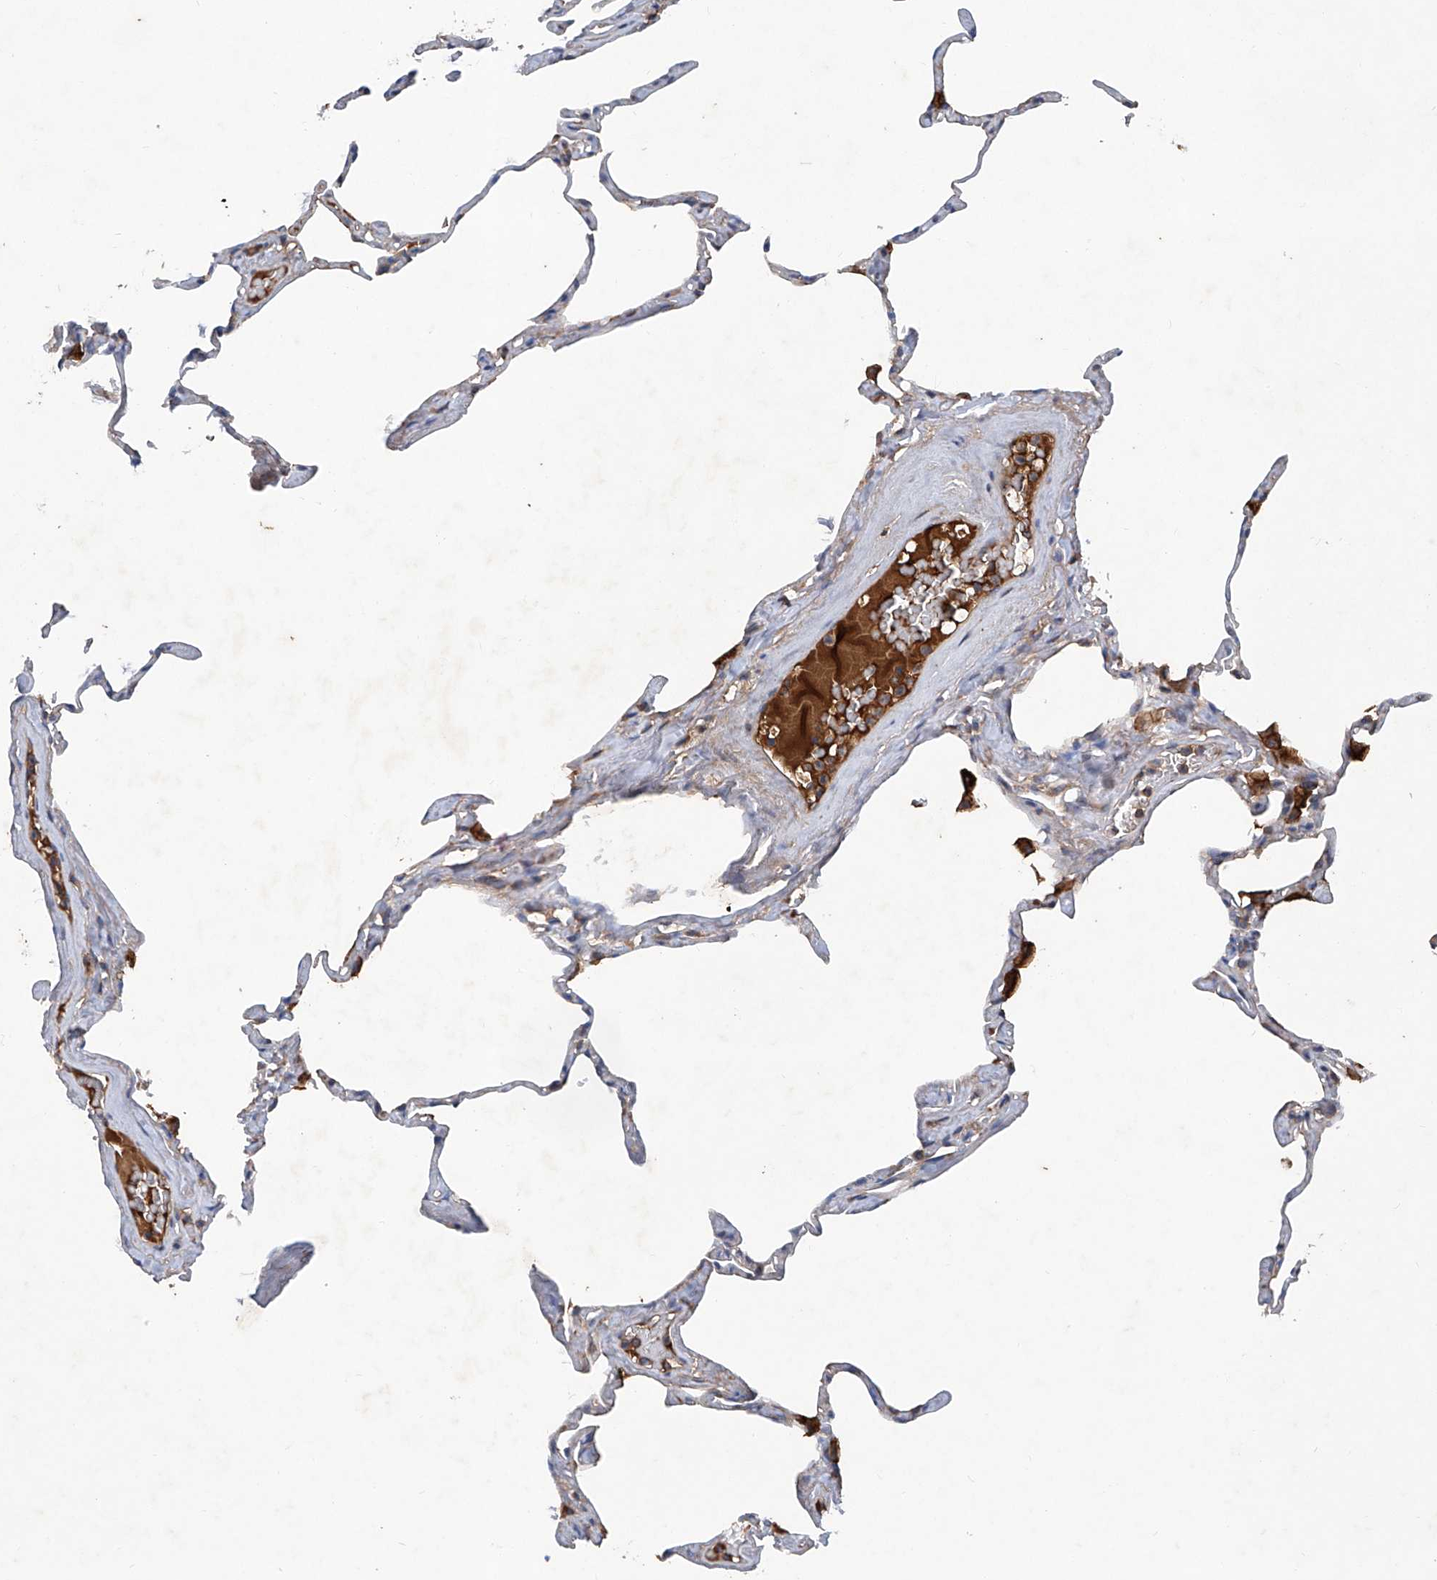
{"staining": {"intensity": "moderate", "quantity": "<25%", "location": "cytoplasmic/membranous"}, "tissue": "lung", "cell_type": "Alveolar cells", "image_type": "normal", "snomed": [{"axis": "morphology", "description": "Normal tissue, NOS"}, {"axis": "topography", "description": "Lung"}], "caption": "Alveolar cells show low levels of moderate cytoplasmic/membranous staining in approximately <25% of cells in normal human lung. (DAB (3,3'-diaminobenzidine) IHC, brown staining for protein, blue staining for nuclei).", "gene": "ASCC3", "patient": {"sex": "male", "age": 65}}